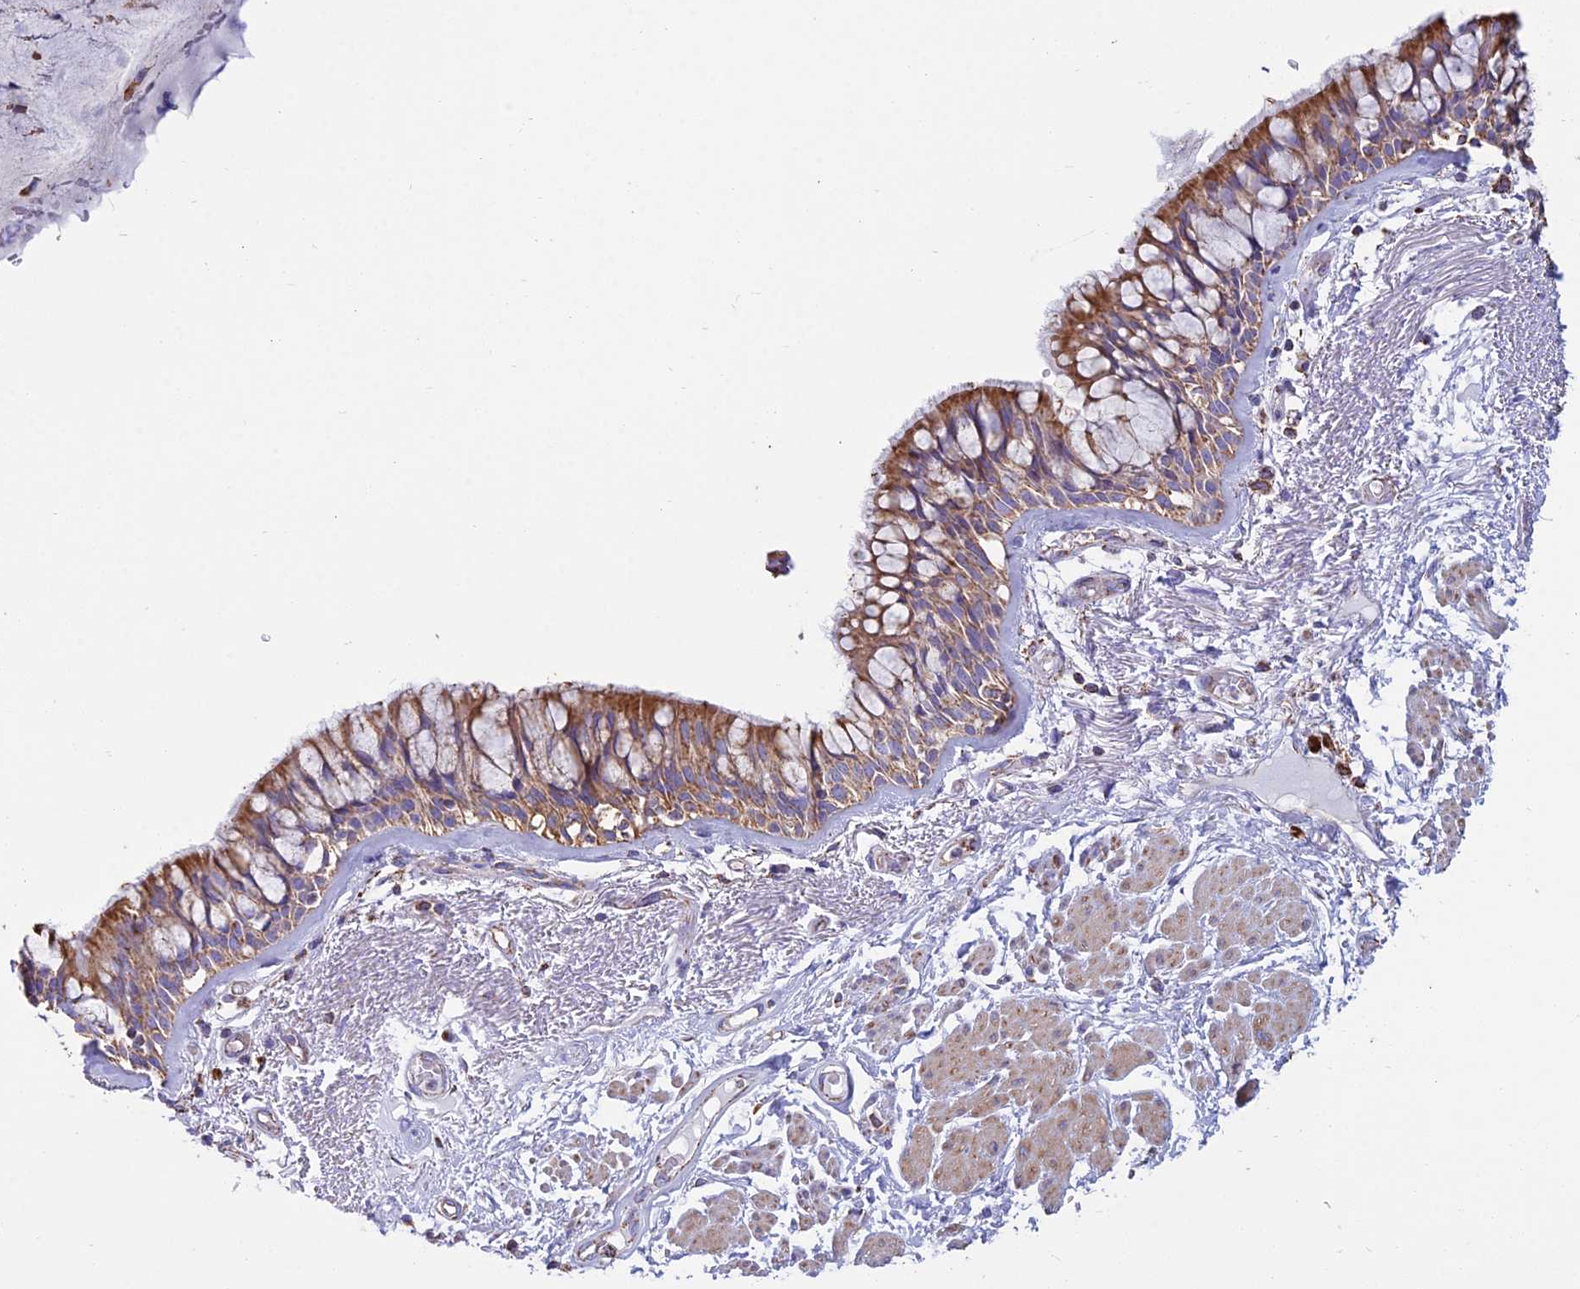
{"staining": {"intensity": "moderate", "quantity": ">75%", "location": "cytoplasmic/membranous"}, "tissue": "bronchus", "cell_type": "Respiratory epithelial cells", "image_type": "normal", "snomed": [{"axis": "morphology", "description": "Normal tissue, NOS"}, {"axis": "topography", "description": "Bronchus"}], "caption": "Protein analysis of unremarkable bronchus exhibits moderate cytoplasmic/membranous expression in approximately >75% of respiratory epithelial cells.", "gene": "OR2W3", "patient": {"sex": "male", "age": 66}}